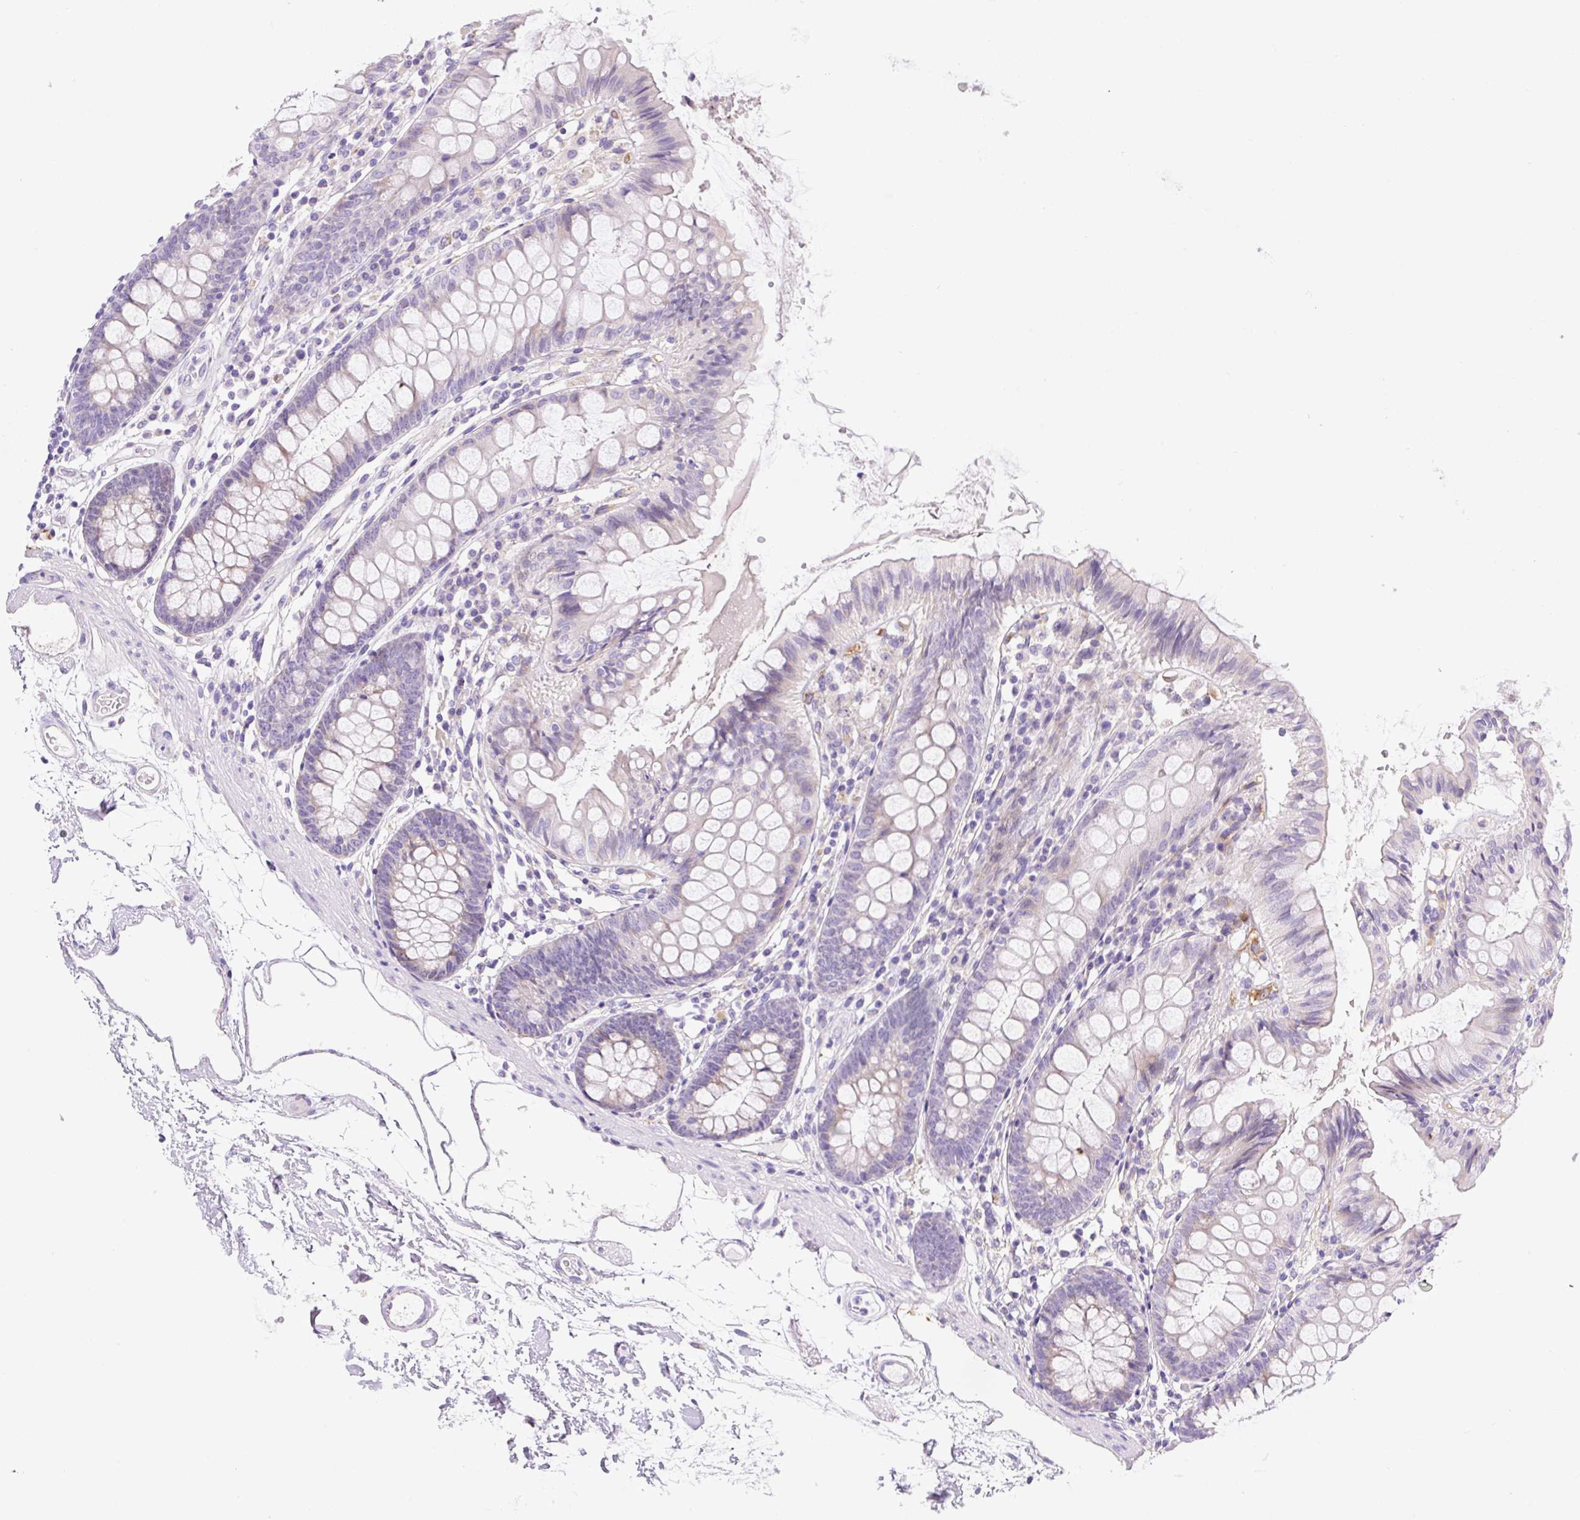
{"staining": {"intensity": "negative", "quantity": "none", "location": "none"}, "tissue": "colon", "cell_type": "Endothelial cells", "image_type": "normal", "snomed": [{"axis": "morphology", "description": "Normal tissue, NOS"}, {"axis": "topography", "description": "Colon"}], "caption": "DAB (3,3'-diaminobenzidine) immunohistochemical staining of unremarkable human colon displays no significant staining in endothelial cells.", "gene": "ASB4", "patient": {"sex": "female", "age": 84}}